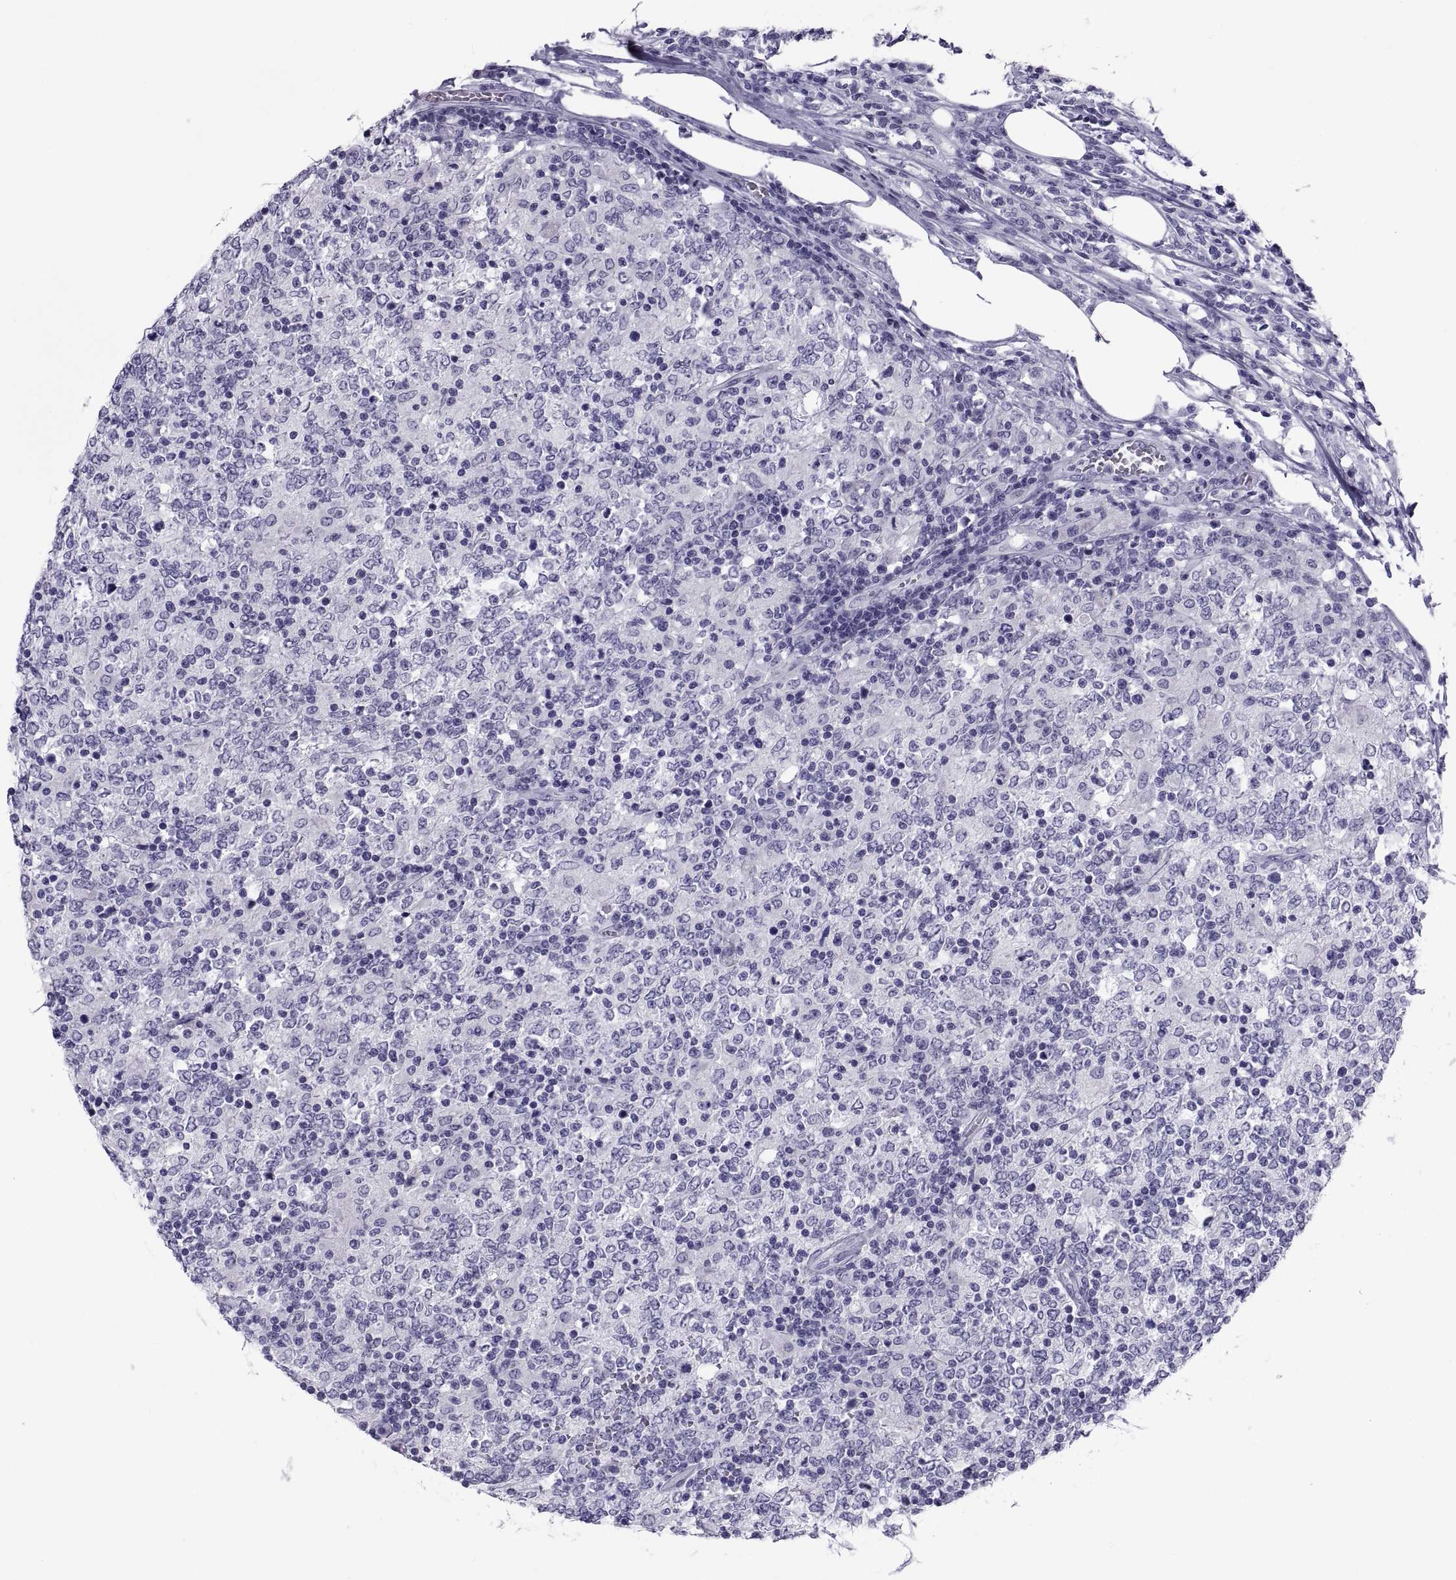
{"staining": {"intensity": "negative", "quantity": "none", "location": "none"}, "tissue": "lymphoma", "cell_type": "Tumor cells", "image_type": "cancer", "snomed": [{"axis": "morphology", "description": "Malignant lymphoma, non-Hodgkin's type, High grade"}, {"axis": "topography", "description": "Lymph node"}], "caption": "Lymphoma was stained to show a protein in brown. There is no significant positivity in tumor cells.", "gene": "DEFB129", "patient": {"sex": "female", "age": 84}}